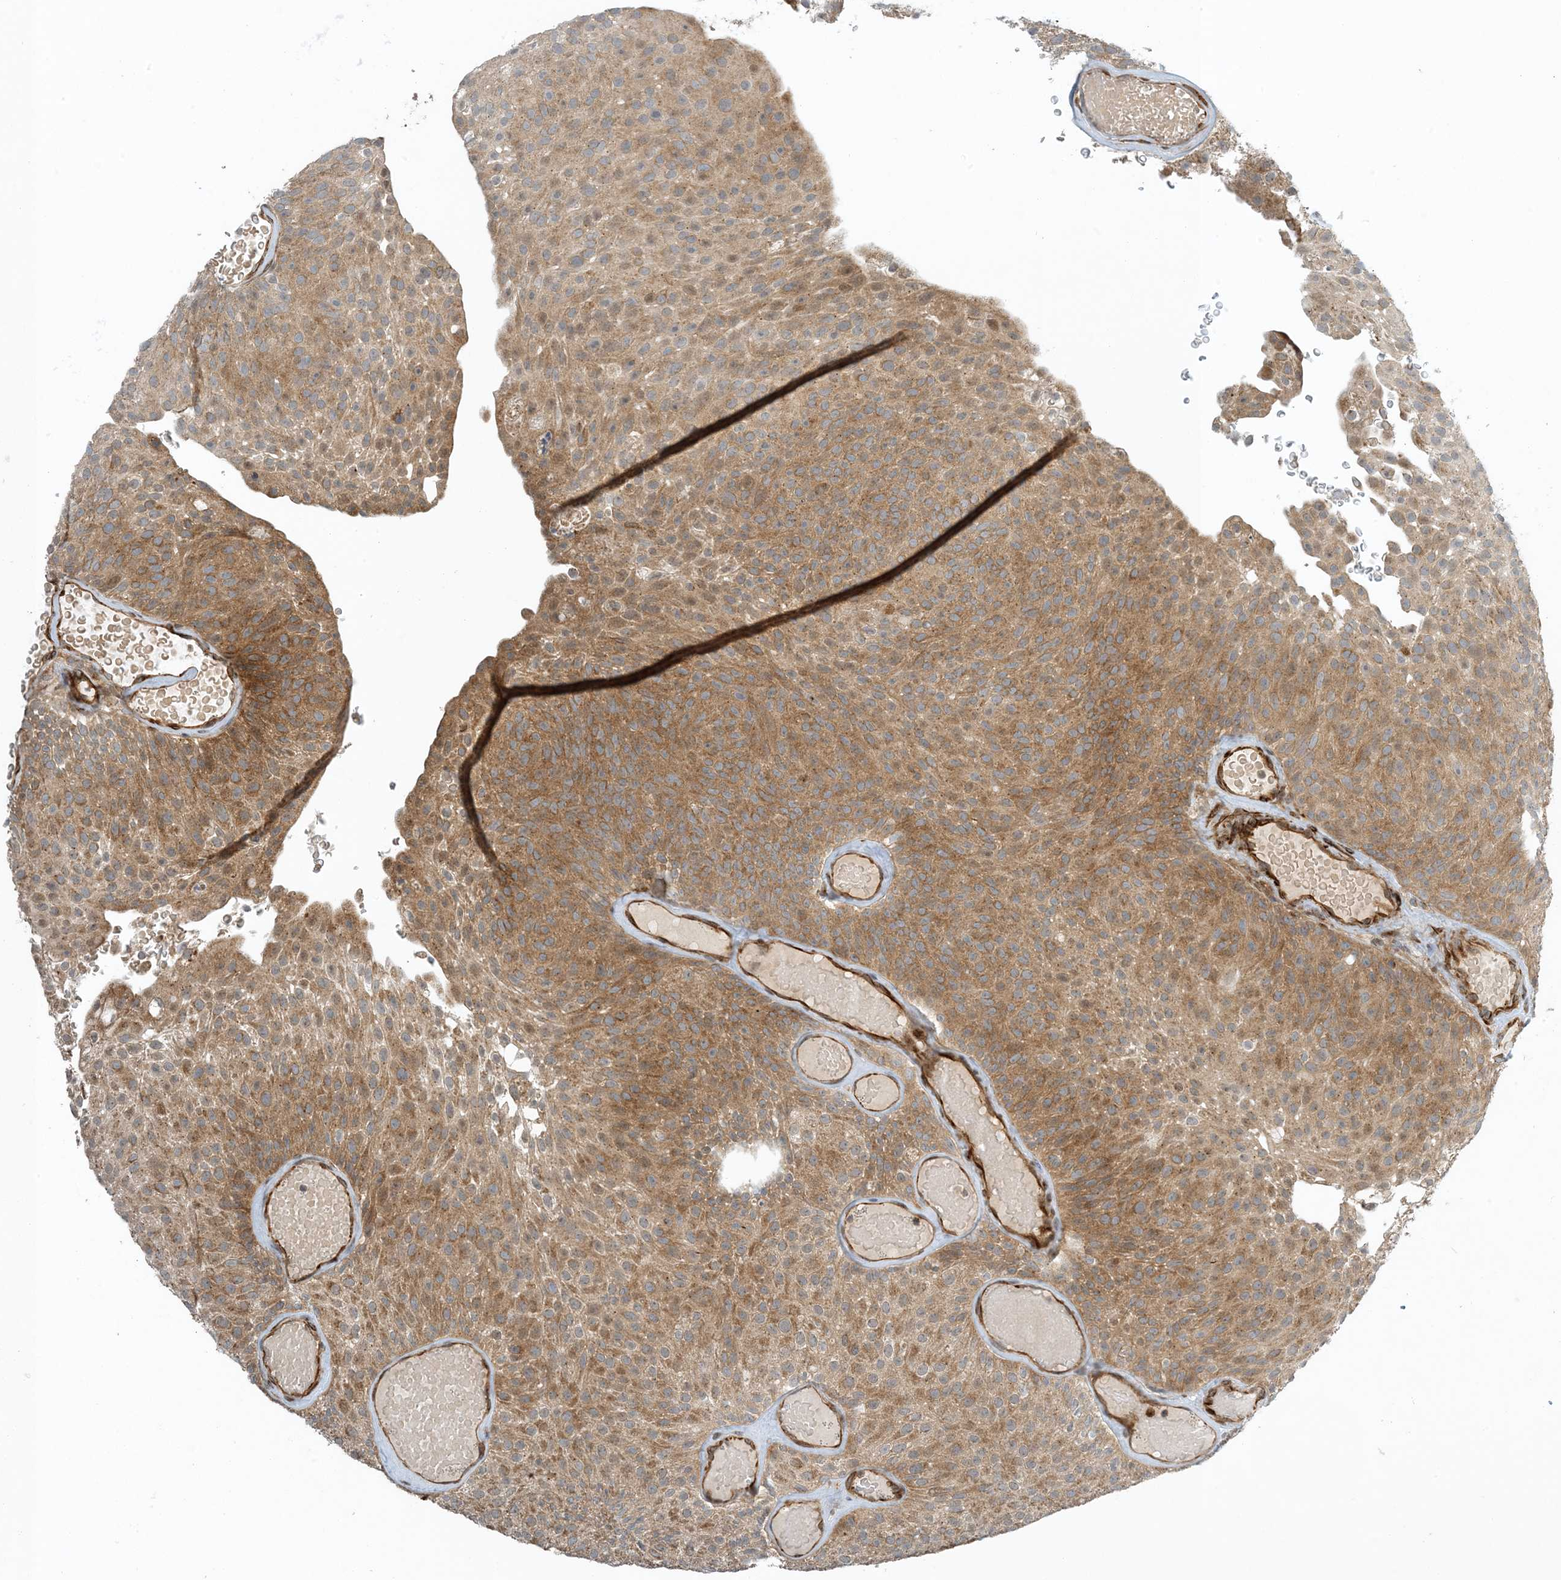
{"staining": {"intensity": "moderate", "quantity": ">75%", "location": "cytoplasmic/membranous"}, "tissue": "urothelial cancer", "cell_type": "Tumor cells", "image_type": "cancer", "snomed": [{"axis": "morphology", "description": "Urothelial carcinoma, Low grade"}, {"axis": "topography", "description": "Urinary bladder"}], "caption": "Moderate cytoplasmic/membranous expression for a protein is identified in about >75% of tumor cells of urothelial cancer using immunohistochemistry.", "gene": "ZBTB3", "patient": {"sex": "male", "age": 78}}